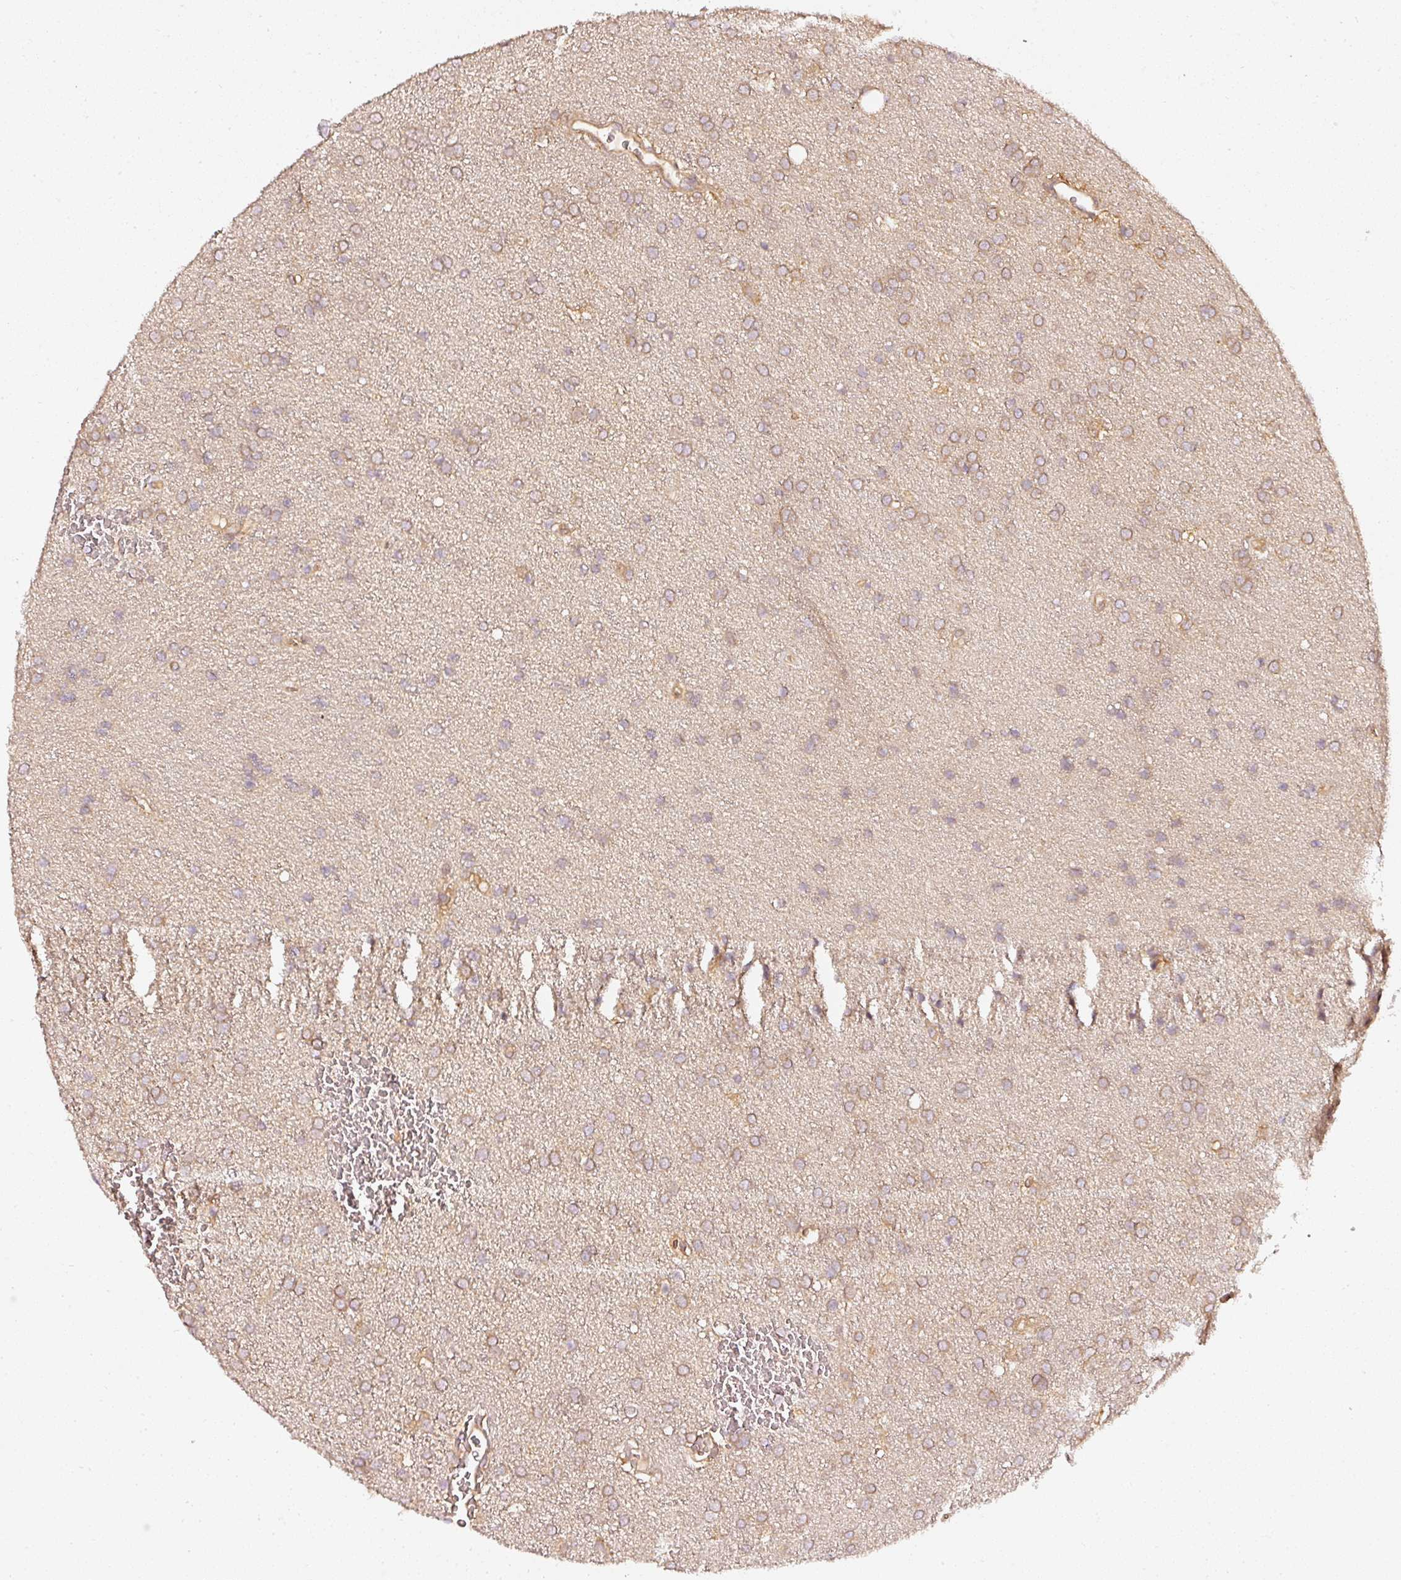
{"staining": {"intensity": "moderate", "quantity": ">75%", "location": "cytoplasmic/membranous"}, "tissue": "glioma", "cell_type": "Tumor cells", "image_type": "cancer", "snomed": [{"axis": "morphology", "description": "Glioma, malignant, Low grade"}, {"axis": "topography", "description": "Brain"}], "caption": "High-power microscopy captured an immunohistochemistry (IHC) histopathology image of malignant low-grade glioma, revealing moderate cytoplasmic/membranous positivity in about >75% of tumor cells.", "gene": "ASMTL", "patient": {"sex": "female", "age": 34}}